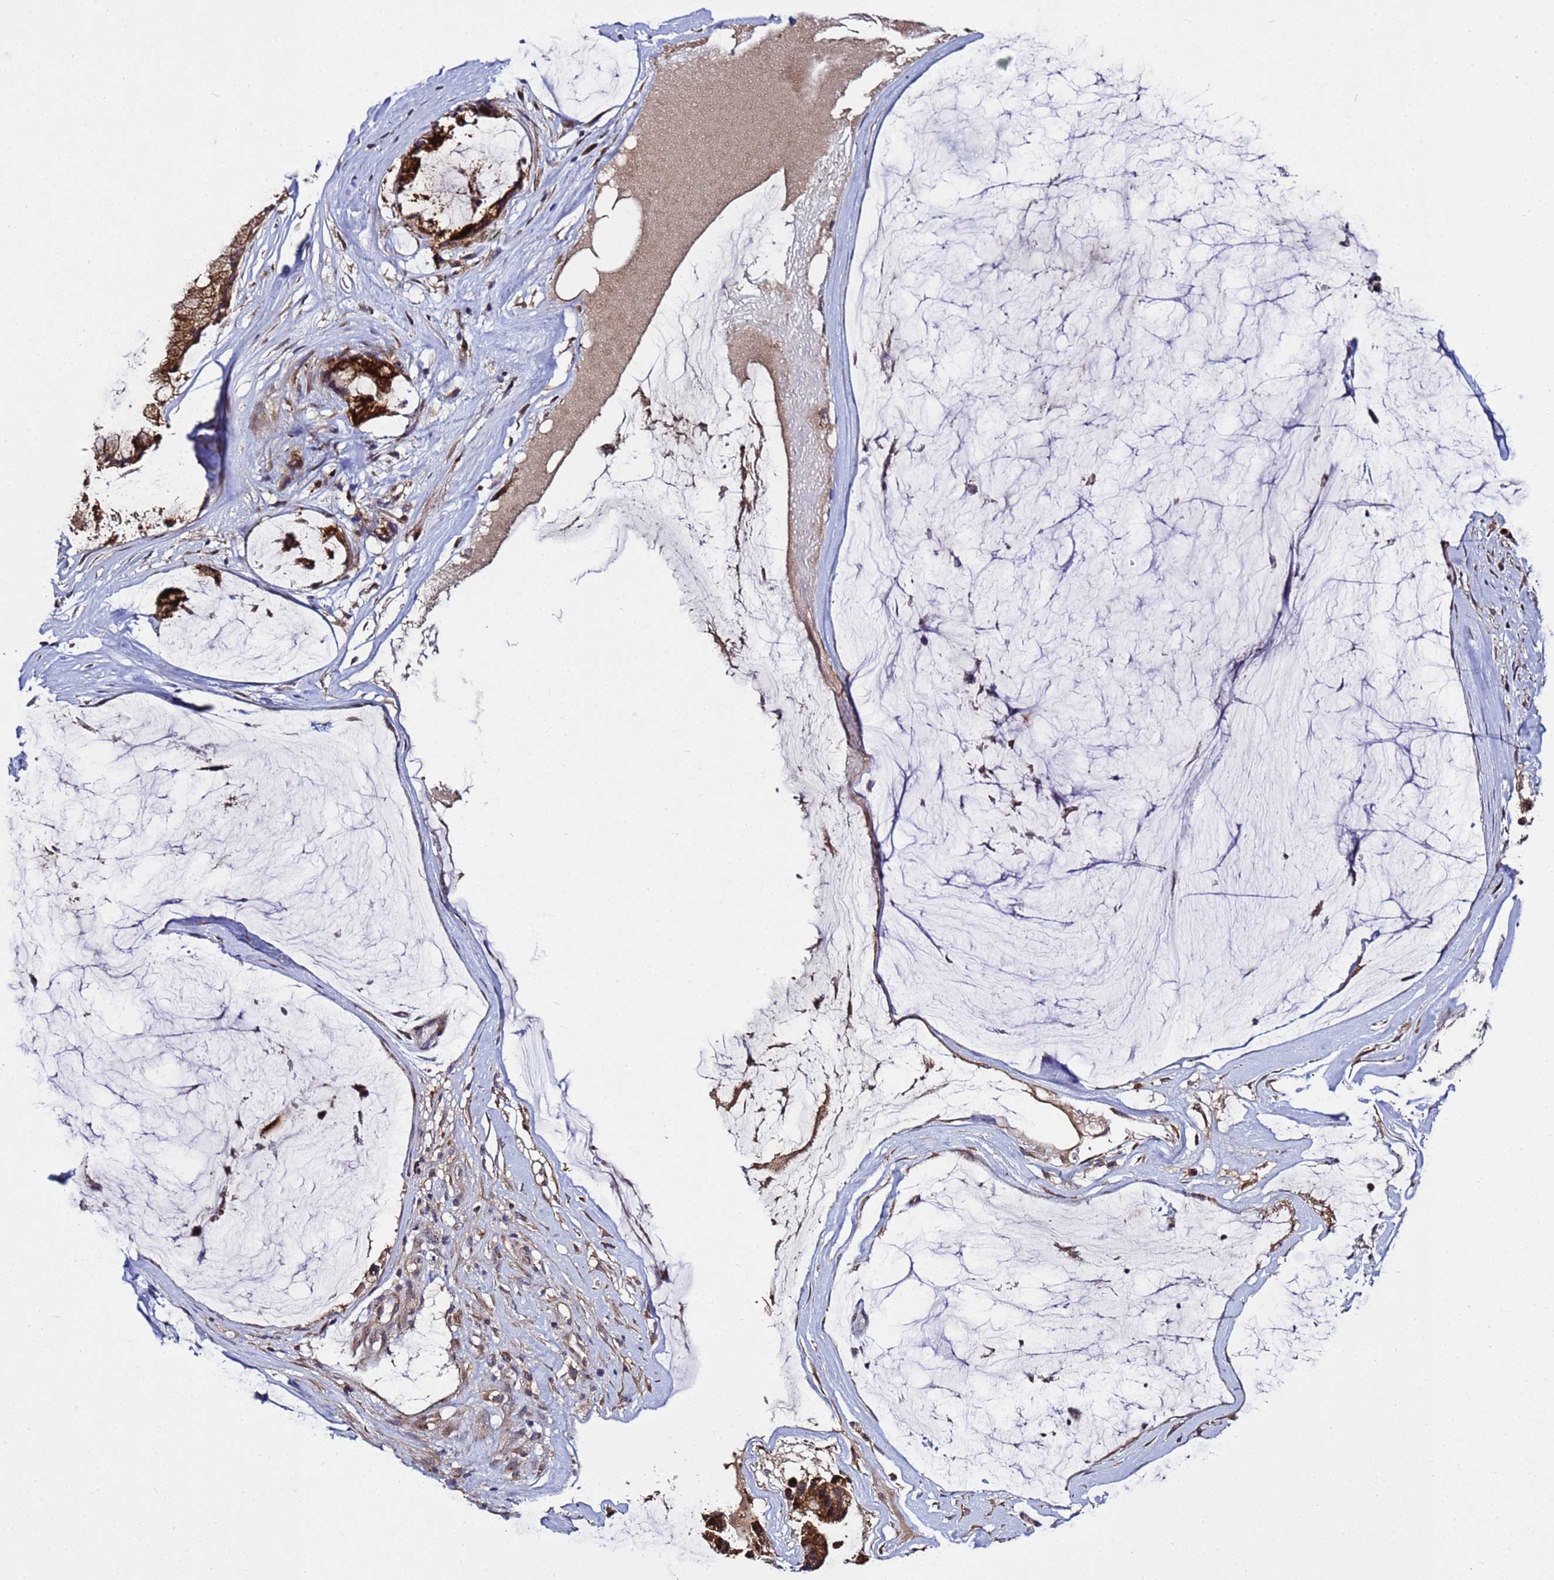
{"staining": {"intensity": "strong", "quantity": ">75%", "location": "cytoplasmic/membranous"}, "tissue": "ovarian cancer", "cell_type": "Tumor cells", "image_type": "cancer", "snomed": [{"axis": "morphology", "description": "Cystadenocarcinoma, mucinous, NOS"}, {"axis": "topography", "description": "Ovary"}], "caption": "About >75% of tumor cells in mucinous cystadenocarcinoma (ovarian) display strong cytoplasmic/membranous protein positivity as visualized by brown immunohistochemical staining.", "gene": "PLXDC2", "patient": {"sex": "female", "age": 39}}